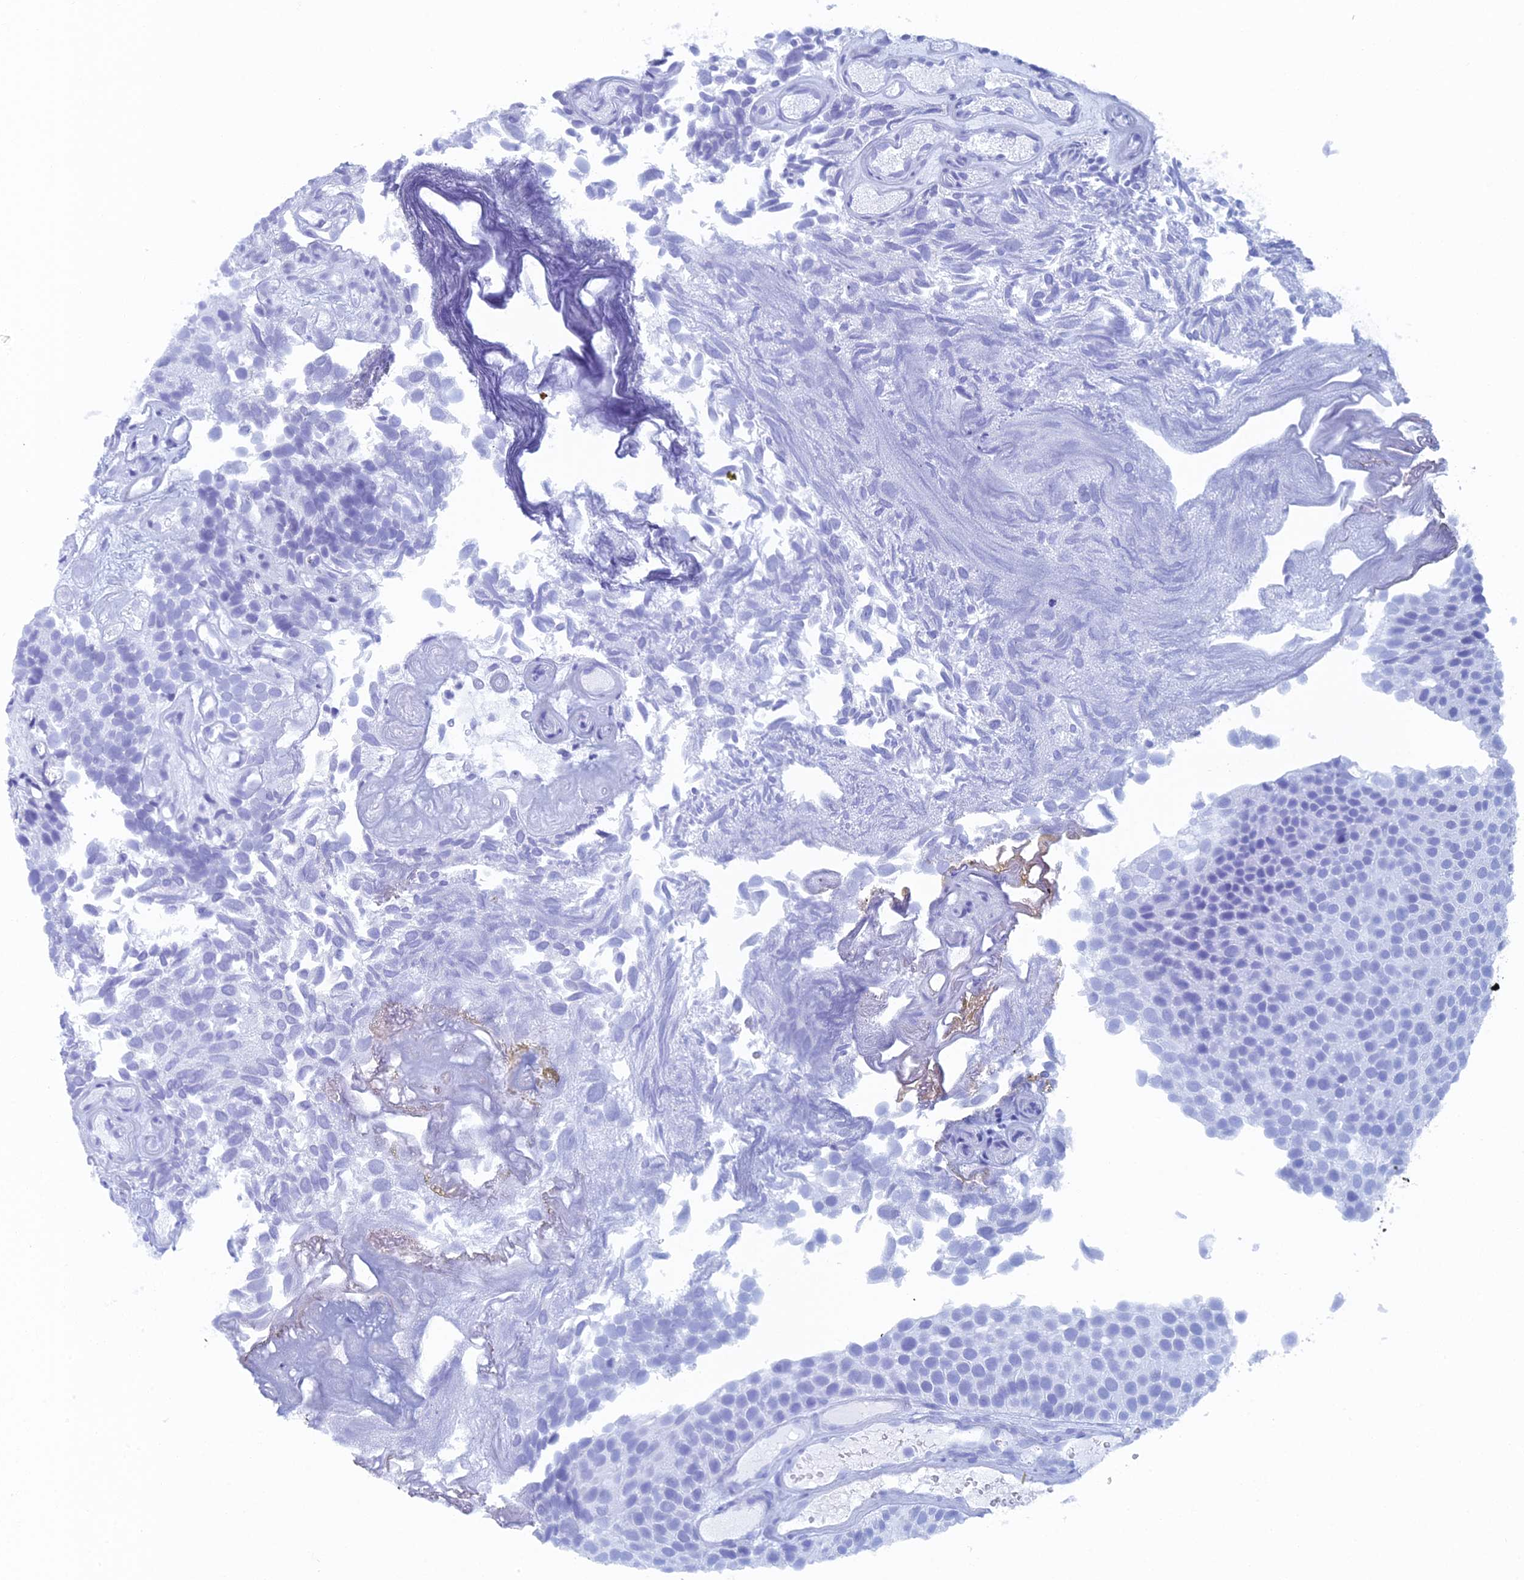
{"staining": {"intensity": "negative", "quantity": "none", "location": "none"}, "tissue": "urothelial cancer", "cell_type": "Tumor cells", "image_type": "cancer", "snomed": [{"axis": "morphology", "description": "Urothelial carcinoma, Low grade"}, {"axis": "topography", "description": "Urinary bladder"}], "caption": "Immunohistochemistry histopathology image of neoplastic tissue: urothelial cancer stained with DAB displays no significant protein expression in tumor cells.", "gene": "FERD3L", "patient": {"sex": "male", "age": 89}}